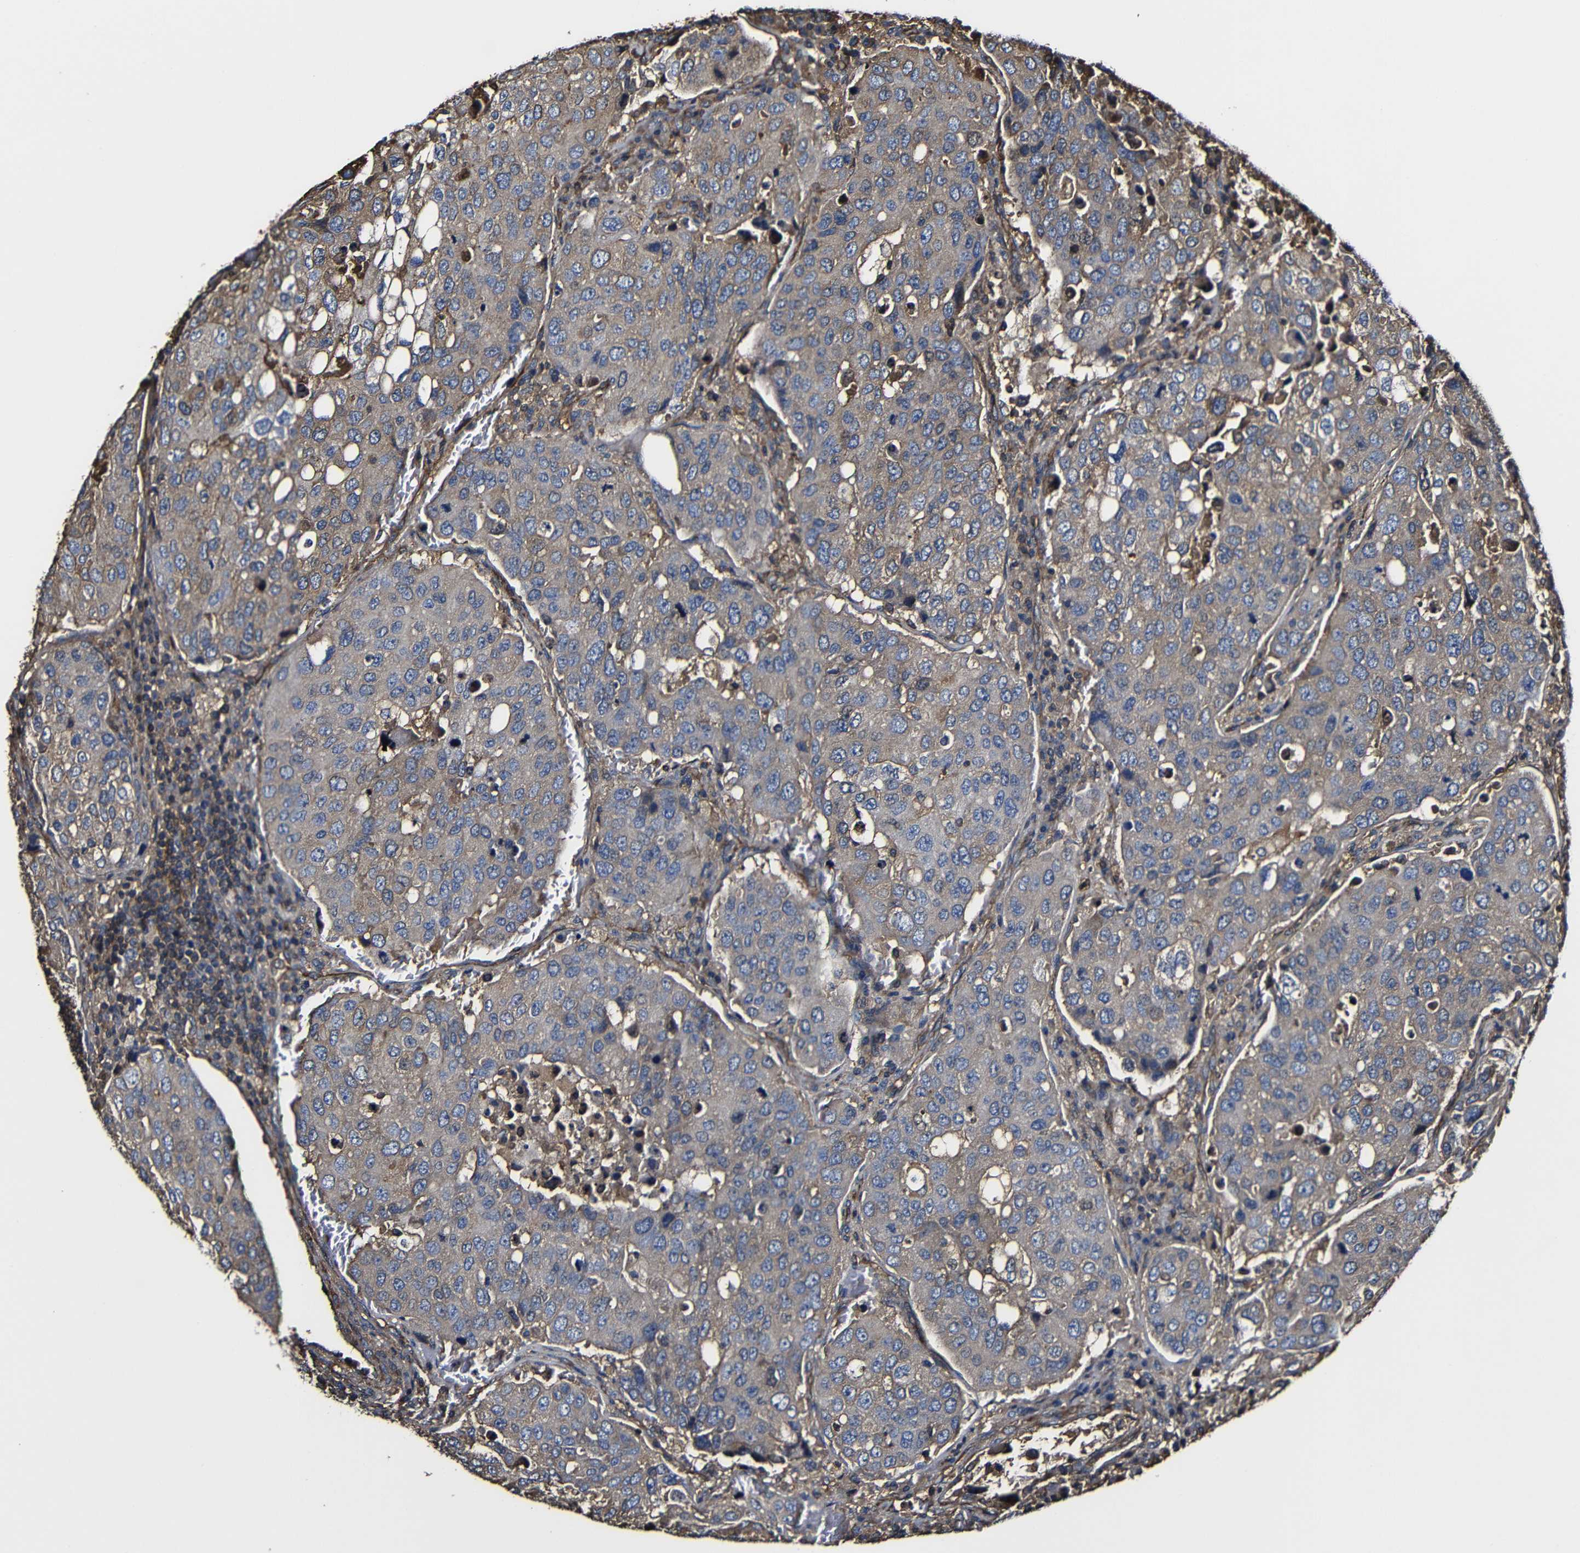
{"staining": {"intensity": "moderate", "quantity": "25%-75%", "location": "cytoplasmic/membranous"}, "tissue": "urothelial cancer", "cell_type": "Tumor cells", "image_type": "cancer", "snomed": [{"axis": "morphology", "description": "Urothelial carcinoma, High grade"}, {"axis": "topography", "description": "Lymph node"}, {"axis": "topography", "description": "Urinary bladder"}], "caption": "Brown immunohistochemical staining in human urothelial cancer exhibits moderate cytoplasmic/membranous staining in approximately 25%-75% of tumor cells.", "gene": "MSN", "patient": {"sex": "male", "age": 51}}